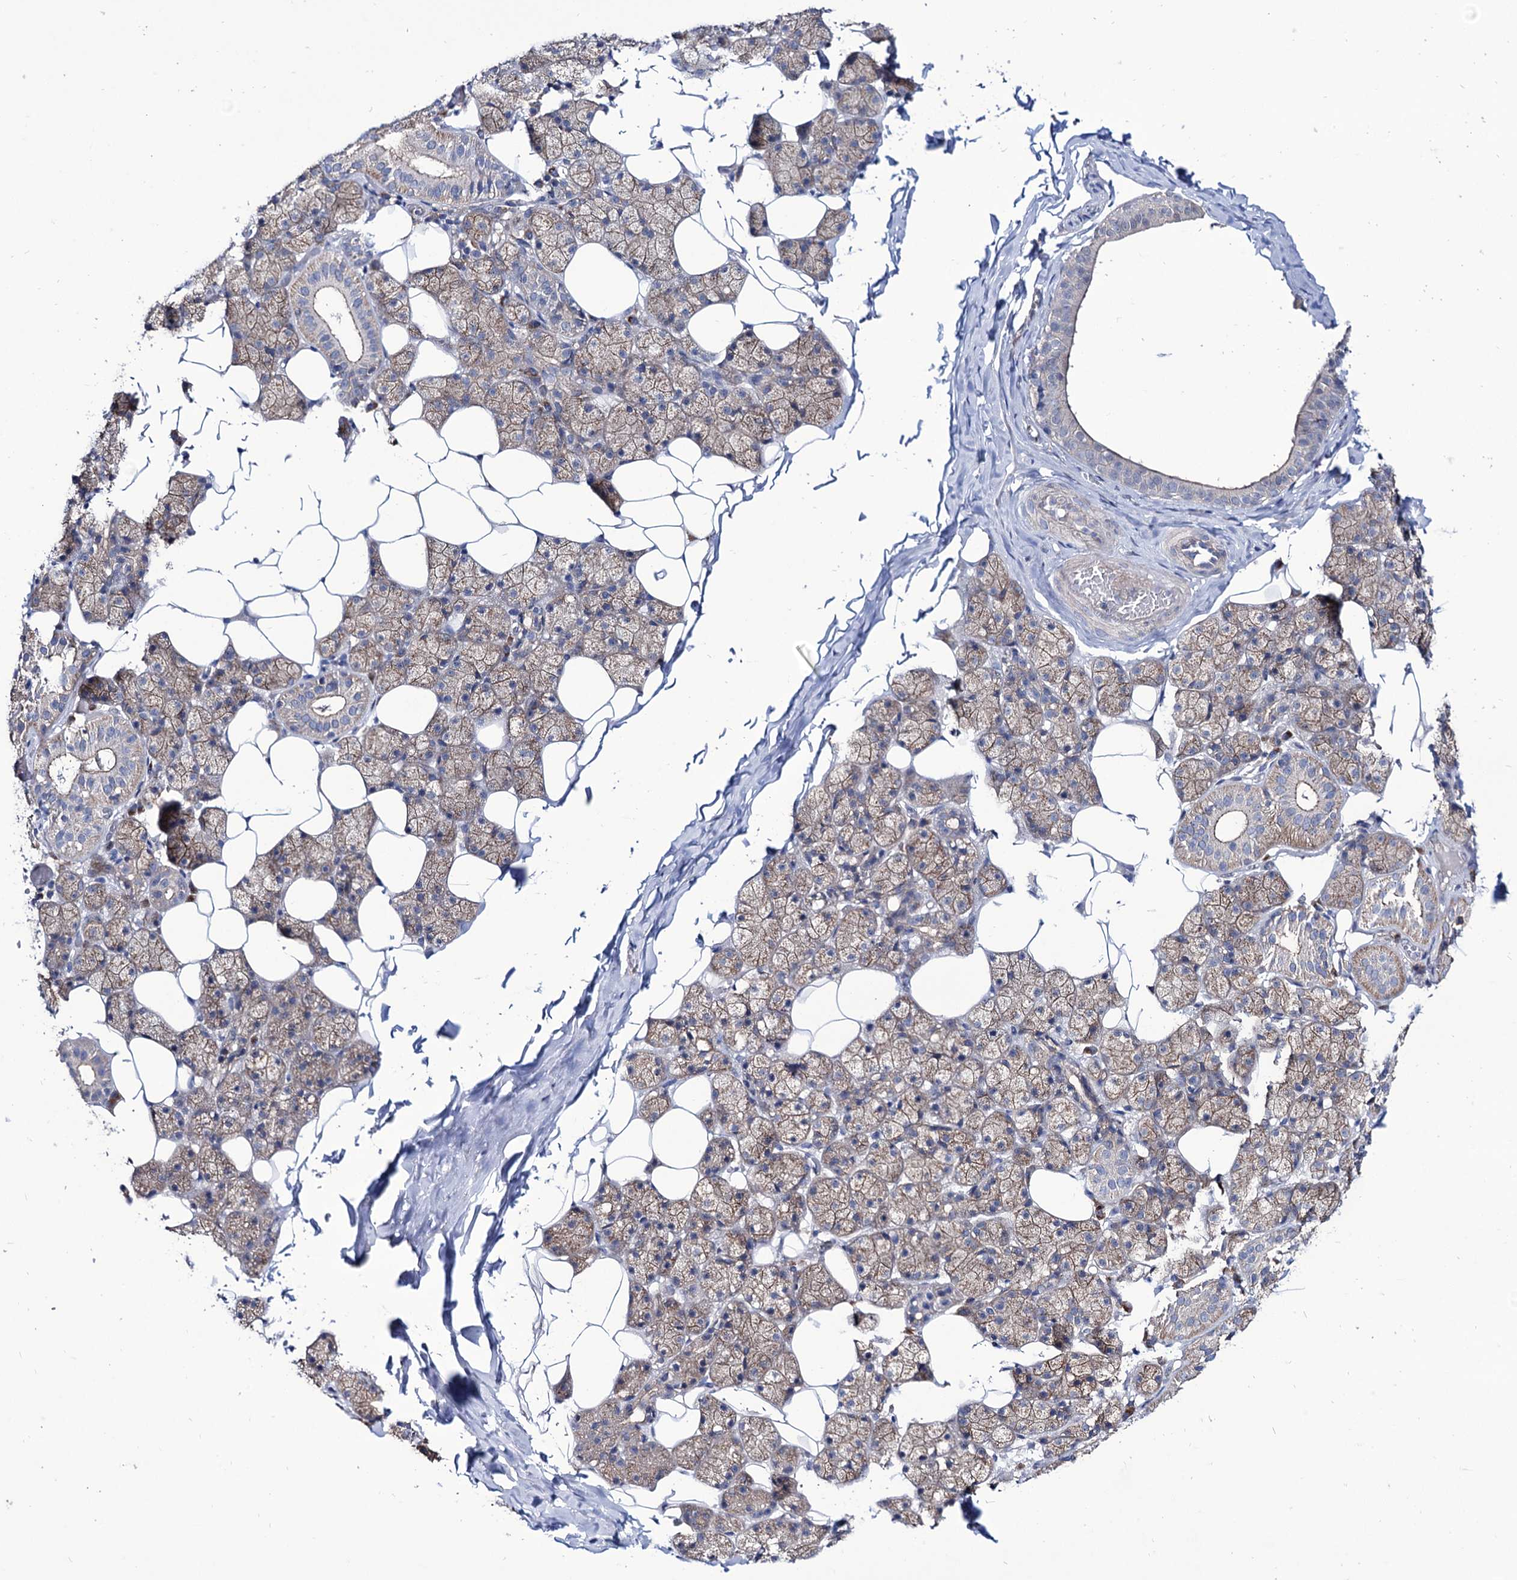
{"staining": {"intensity": "weak", "quantity": ">75%", "location": "cytoplasmic/membranous"}, "tissue": "salivary gland", "cell_type": "Glandular cells", "image_type": "normal", "snomed": [{"axis": "morphology", "description": "Normal tissue, NOS"}, {"axis": "topography", "description": "Salivary gland"}], "caption": "The histopathology image exhibits immunohistochemical staining of normal salivary gland. There is weak cytoplasmic/membranous staining is present in about >75% of glandular cells. The staining was performed using DAB, with brown indicating positive protein expression. Nuclei are stained blue with hematoxylin.", "gene": "SEC24A", "patient": {"sex": "female", "age": 33}}